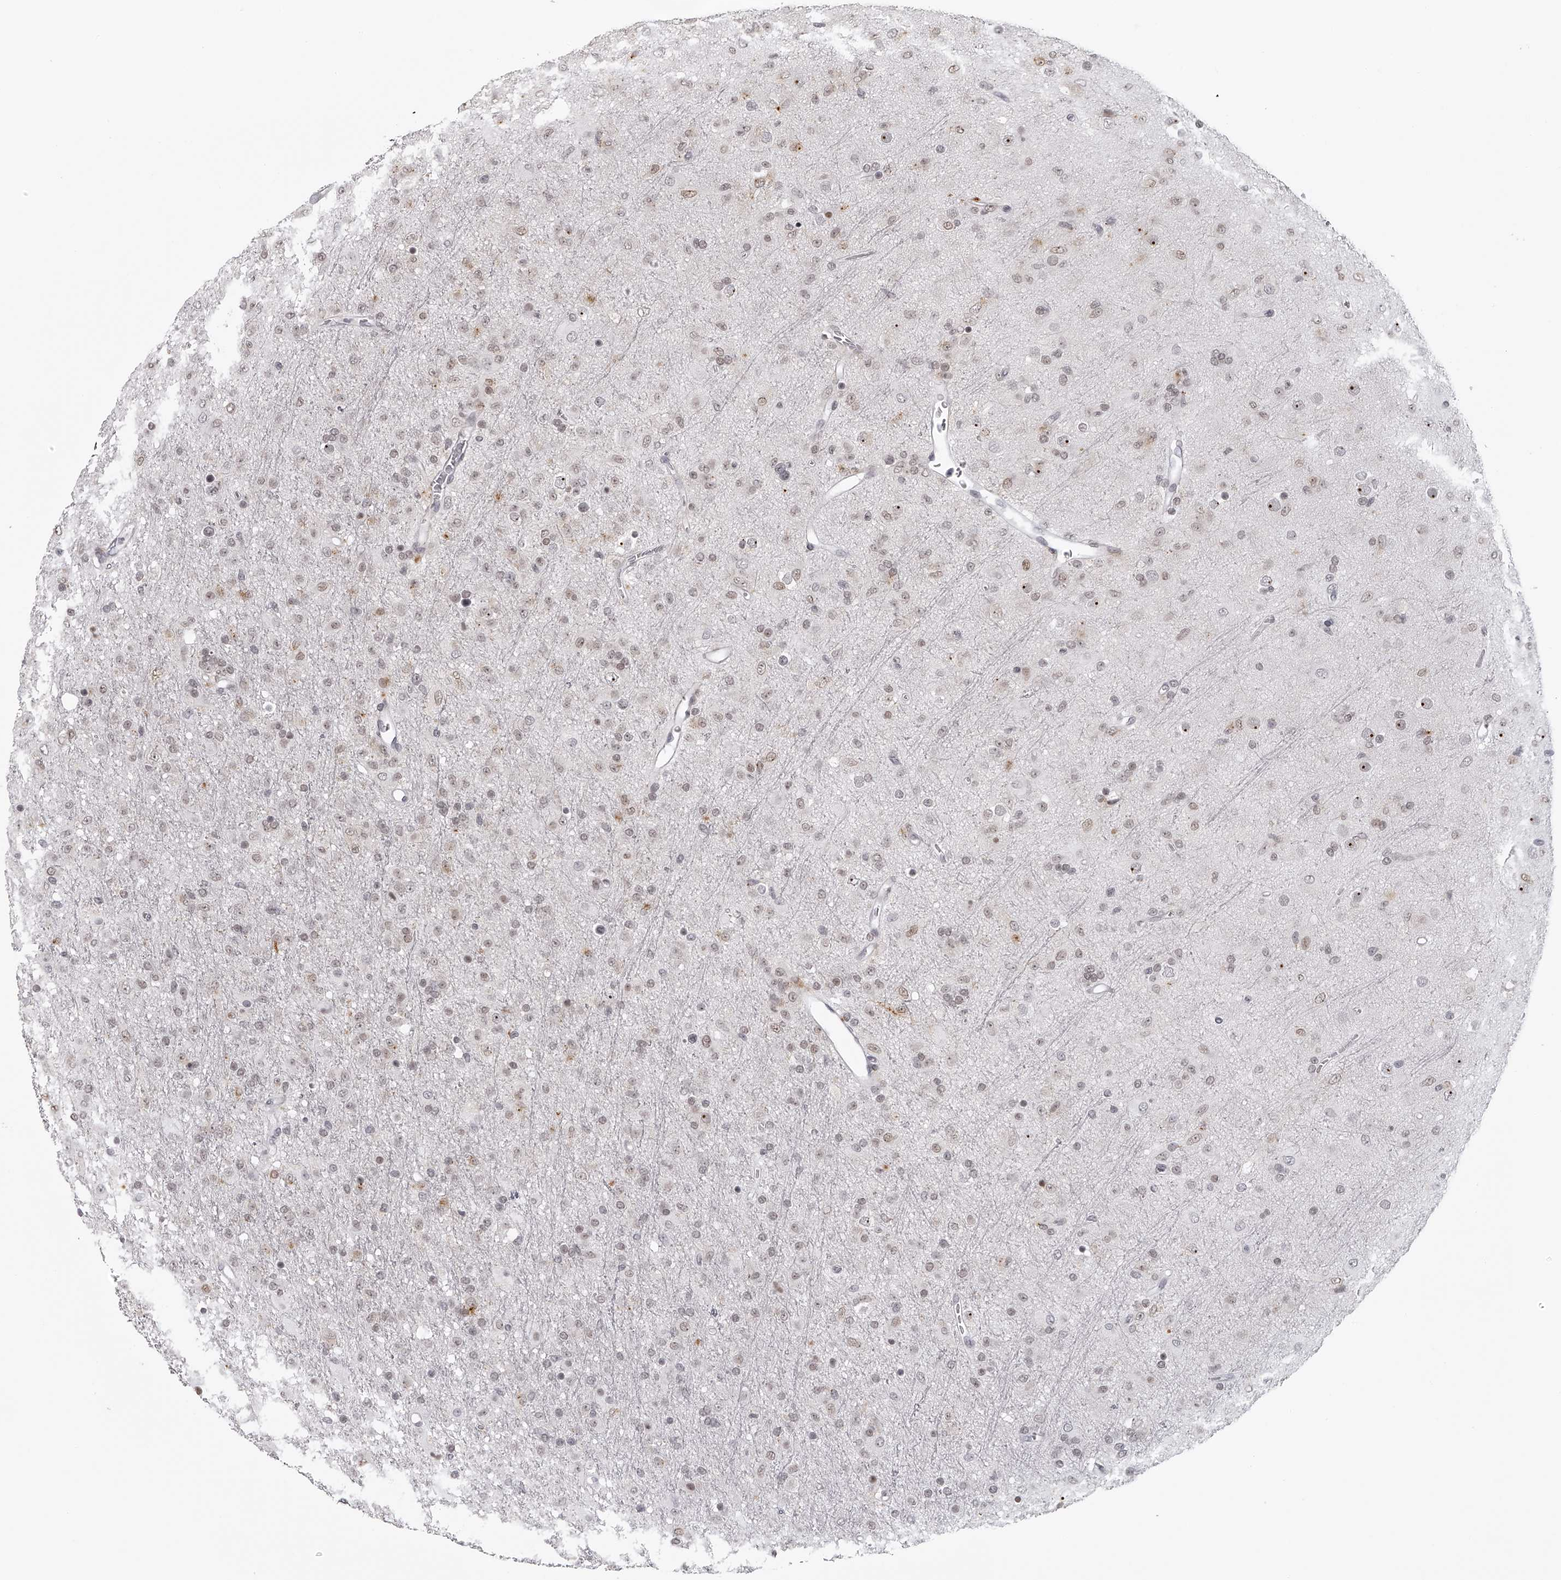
{"staining": {"intensity": "weak", "quantity": "<25%", "location": "nuclear"}, "tissue": "glioma", "cell_type": "Tumor cells", "image_type": "cancer", "snomed": [{"axis": "morphology", "description": "Glioma, malignant, Low grade"}, {"axis": "topography", "description": "Brain"}], "caption": "IHC image of human malignant low-grade glioma stained for a protein (brown), which shows no expression in tumor cells. (IHC, brightfield microscopy, high magnification).", "gene": "RNF220", "patient": {"sex": "male", "age": 65}}